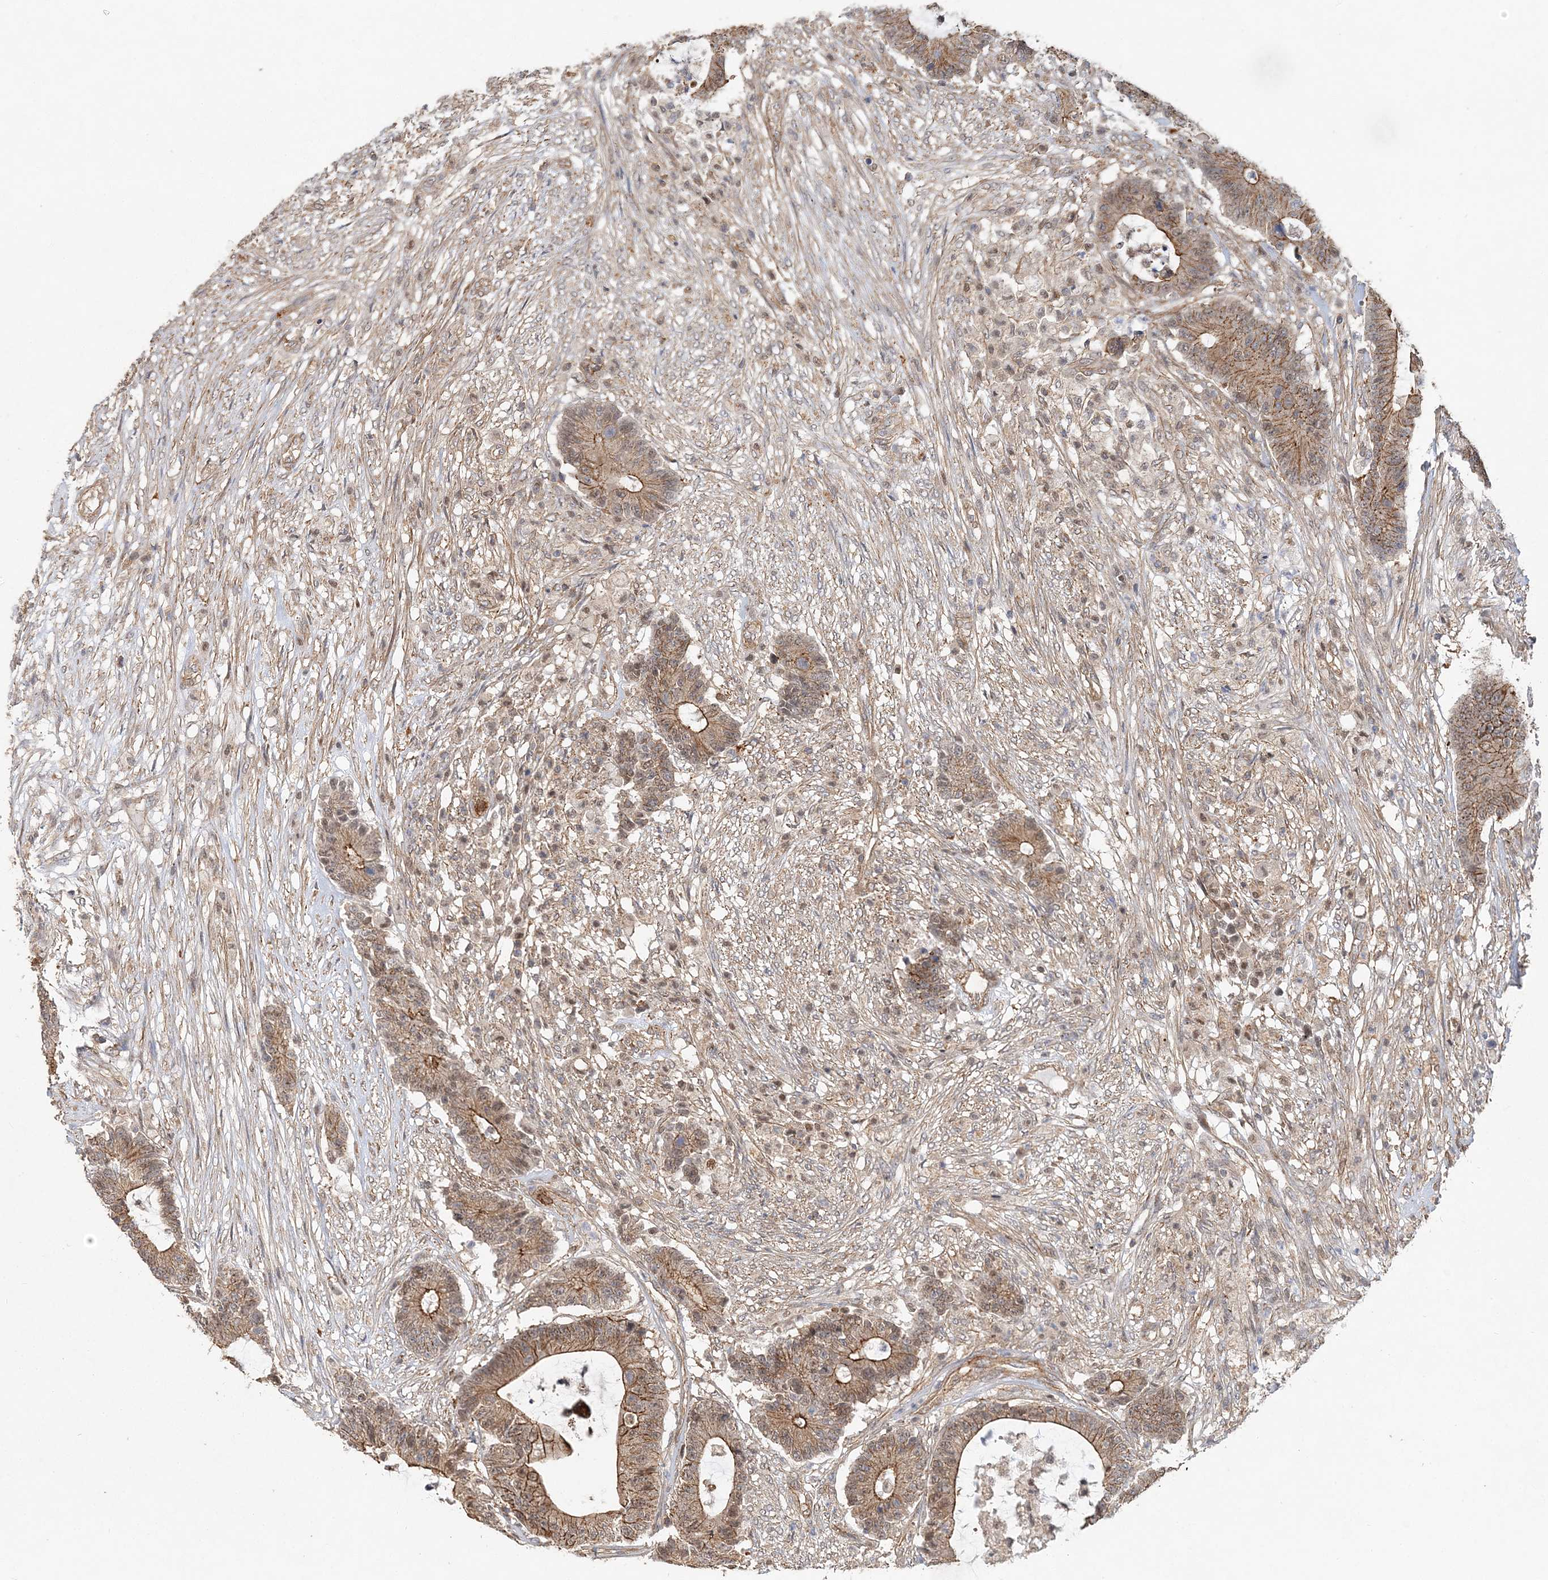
{"staining": {"intensity": "moderate", "quantity": ">75%", "location": "cytoplasmic/membranous"}, "tissue": "colorectal cancer", "cell_type": "Tumor cells", "image_type": "cancer", "snomed": [{"axis": "morphology", "description": "Adenocarcinoma, NOS"}, {"axis": "topography", "description": "Colon"}], "caption": "Brown immunohistochemical staining in human adenocarcinoma (colorectal) exhibits moderate cytoplasmic/membranous positivity in approximately >75% of tumor cells. (Stains: DAB (3,3'-diaminobenzidine) in brown, nuclei in blue, Microscopy: brightfield microscopy at high magnification).", "gene": "MAT2B", "patient": {"sex": "female", "age": 84}}